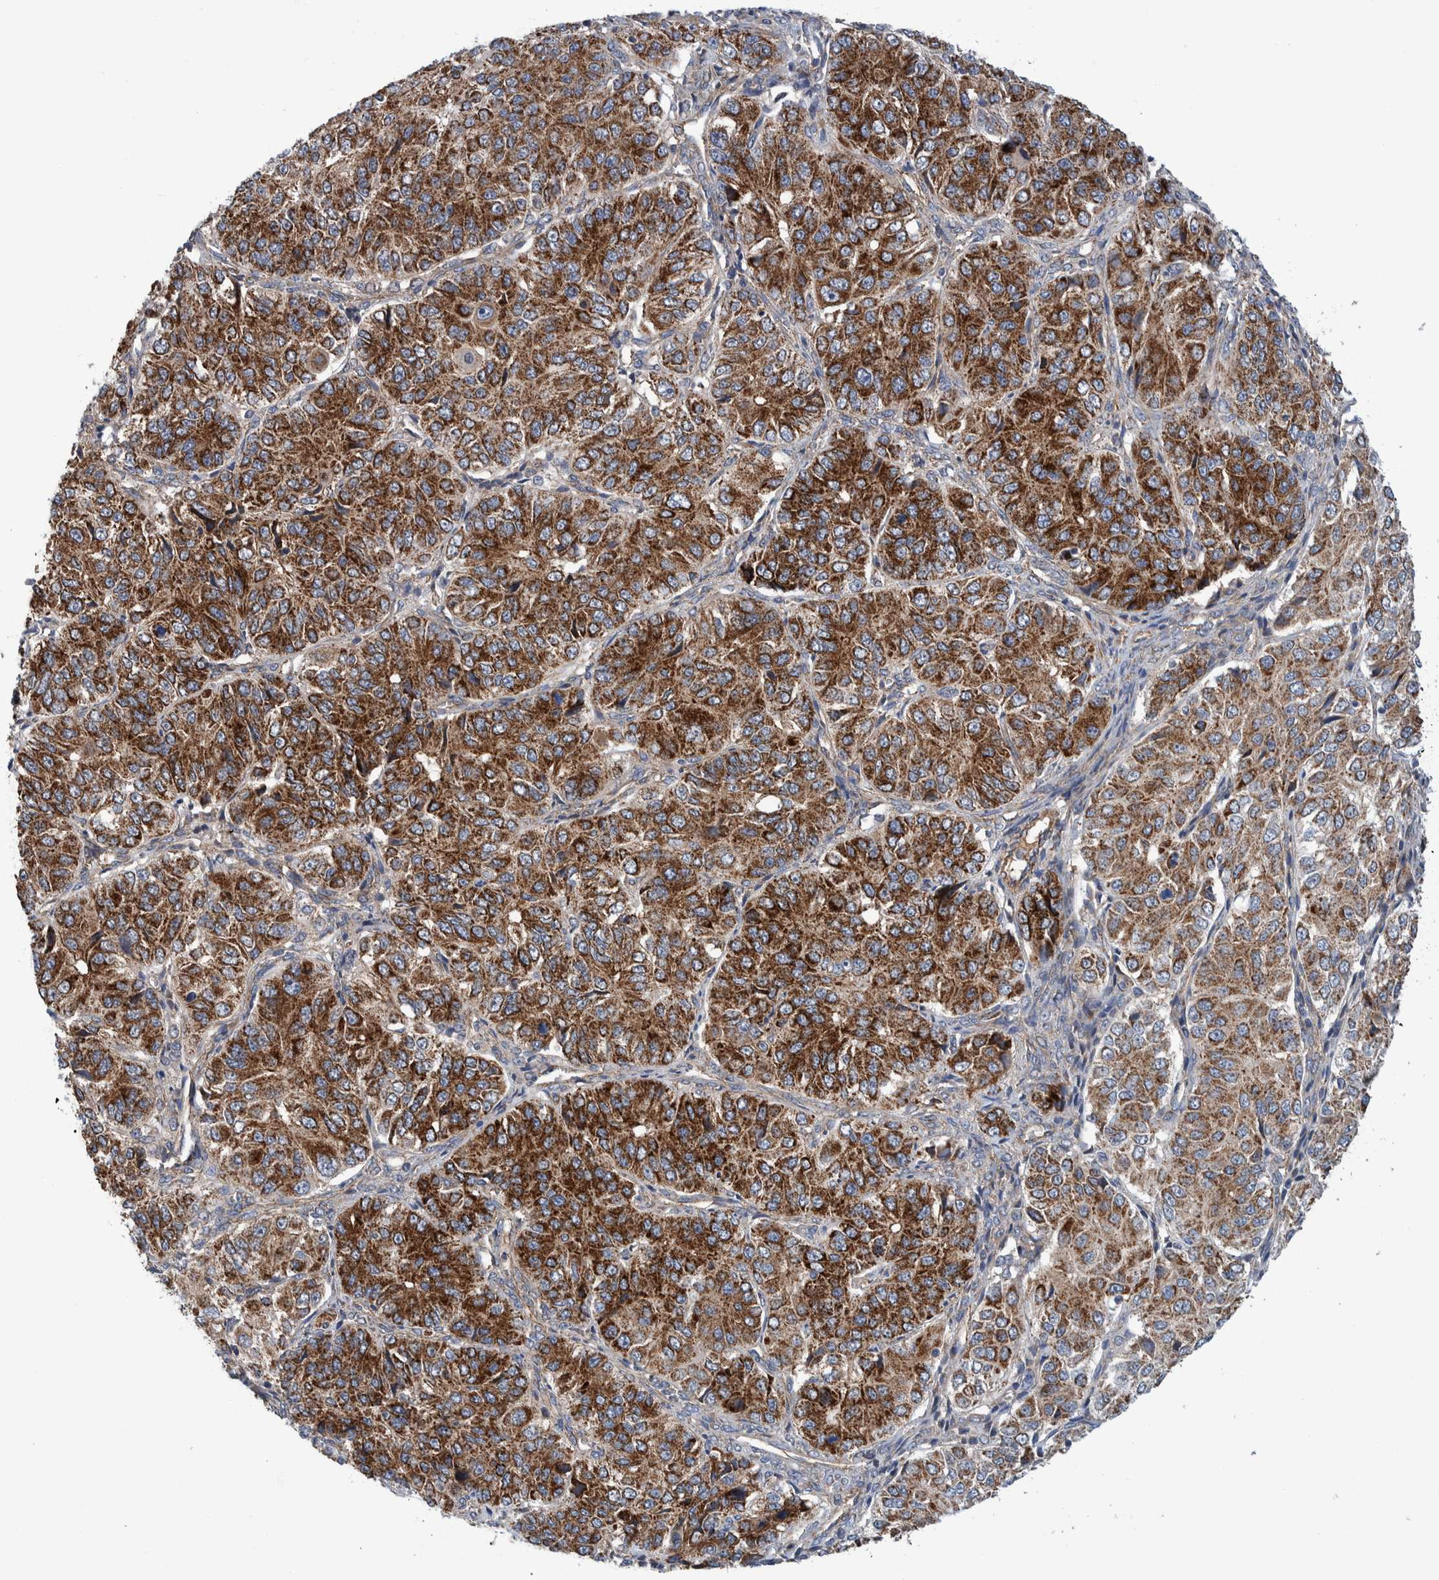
{"staining": {"intensity": "strong", "quantity": "25%-75%", "location": "cytoplasmic/membranous"}, "tissue": "ovarian cancer", "cell_type": "Tumor cells", "image_type": "cancer", "snomed": [{"axis": "morphology", "description": "Carcinoma, endometroid"}, {"axis": "topography", "description": "Ovary"}], "caption": "DAB immunohistochemical staining of human ovarian cancer (endometroid carcinoma) reveals strong cytoplasmic/membranous protein expression in approximately 25%-75% of tumor cells.", "gene": "SLC25A10", "patient": {"sex": "female", "age": 51}}